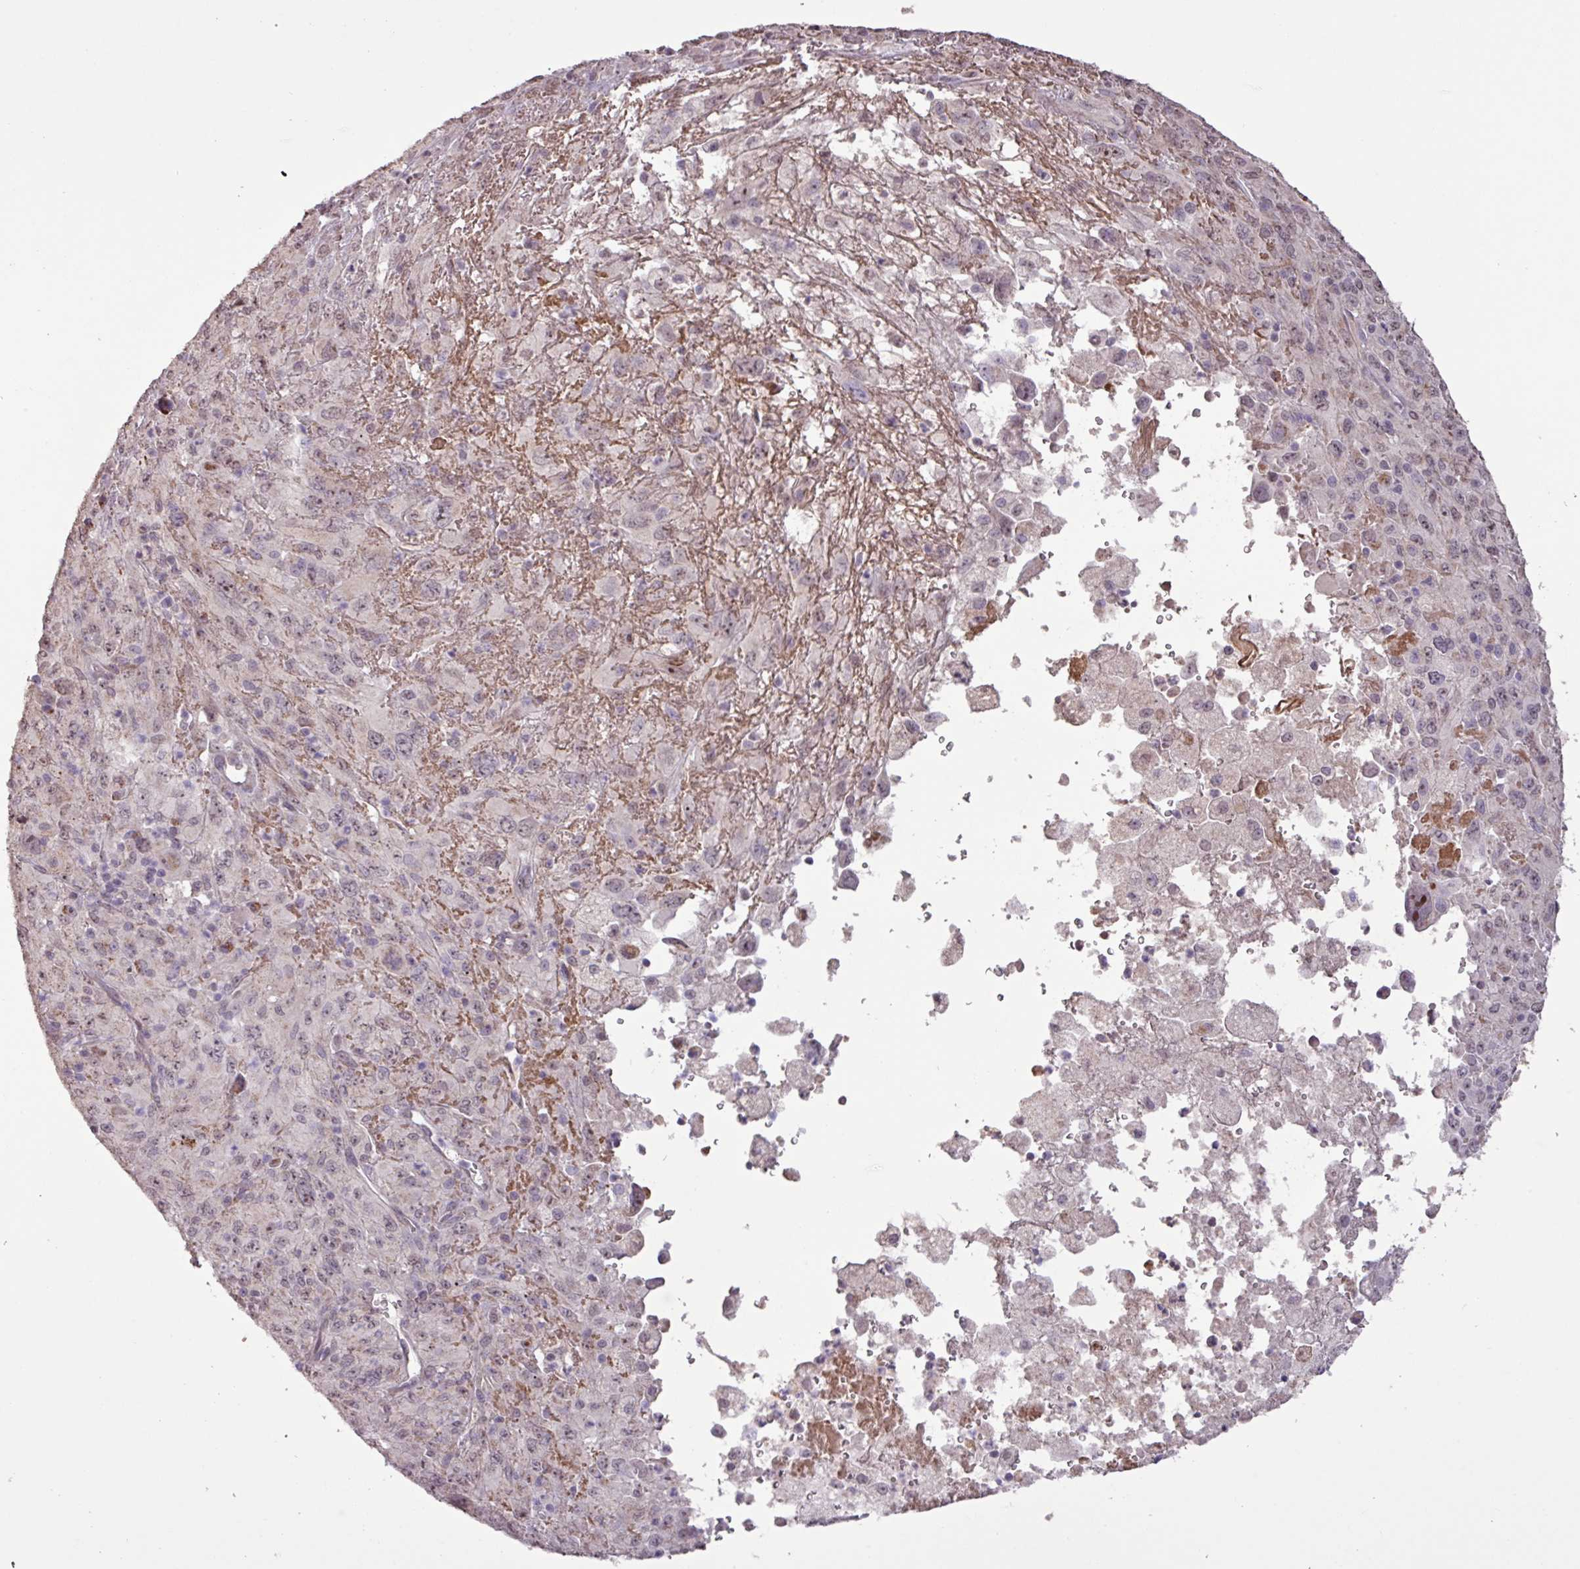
{"staining": {"intensity": "moderate", "quantity": "<25%", "location": "cytoplasmic/membranous"}, "tissue": "melanoma", "cell_type": "Tumor cells", "image_type": "cancer", "snomed": [{"axis": "morphology", "description": "Malignant melanoma, Metastatic site"}, {"axis": "topography", "description": "Skin"}], "caption": "High-power microscopy captured an immunohistochemistry (IHC) micrograph of melanoma, revealing moderate cytoplasmic/membranous staining in about <25% of tumor cells.", "gene": "L3MBTL3", "patient": {"sex": "female", "age": 56}}